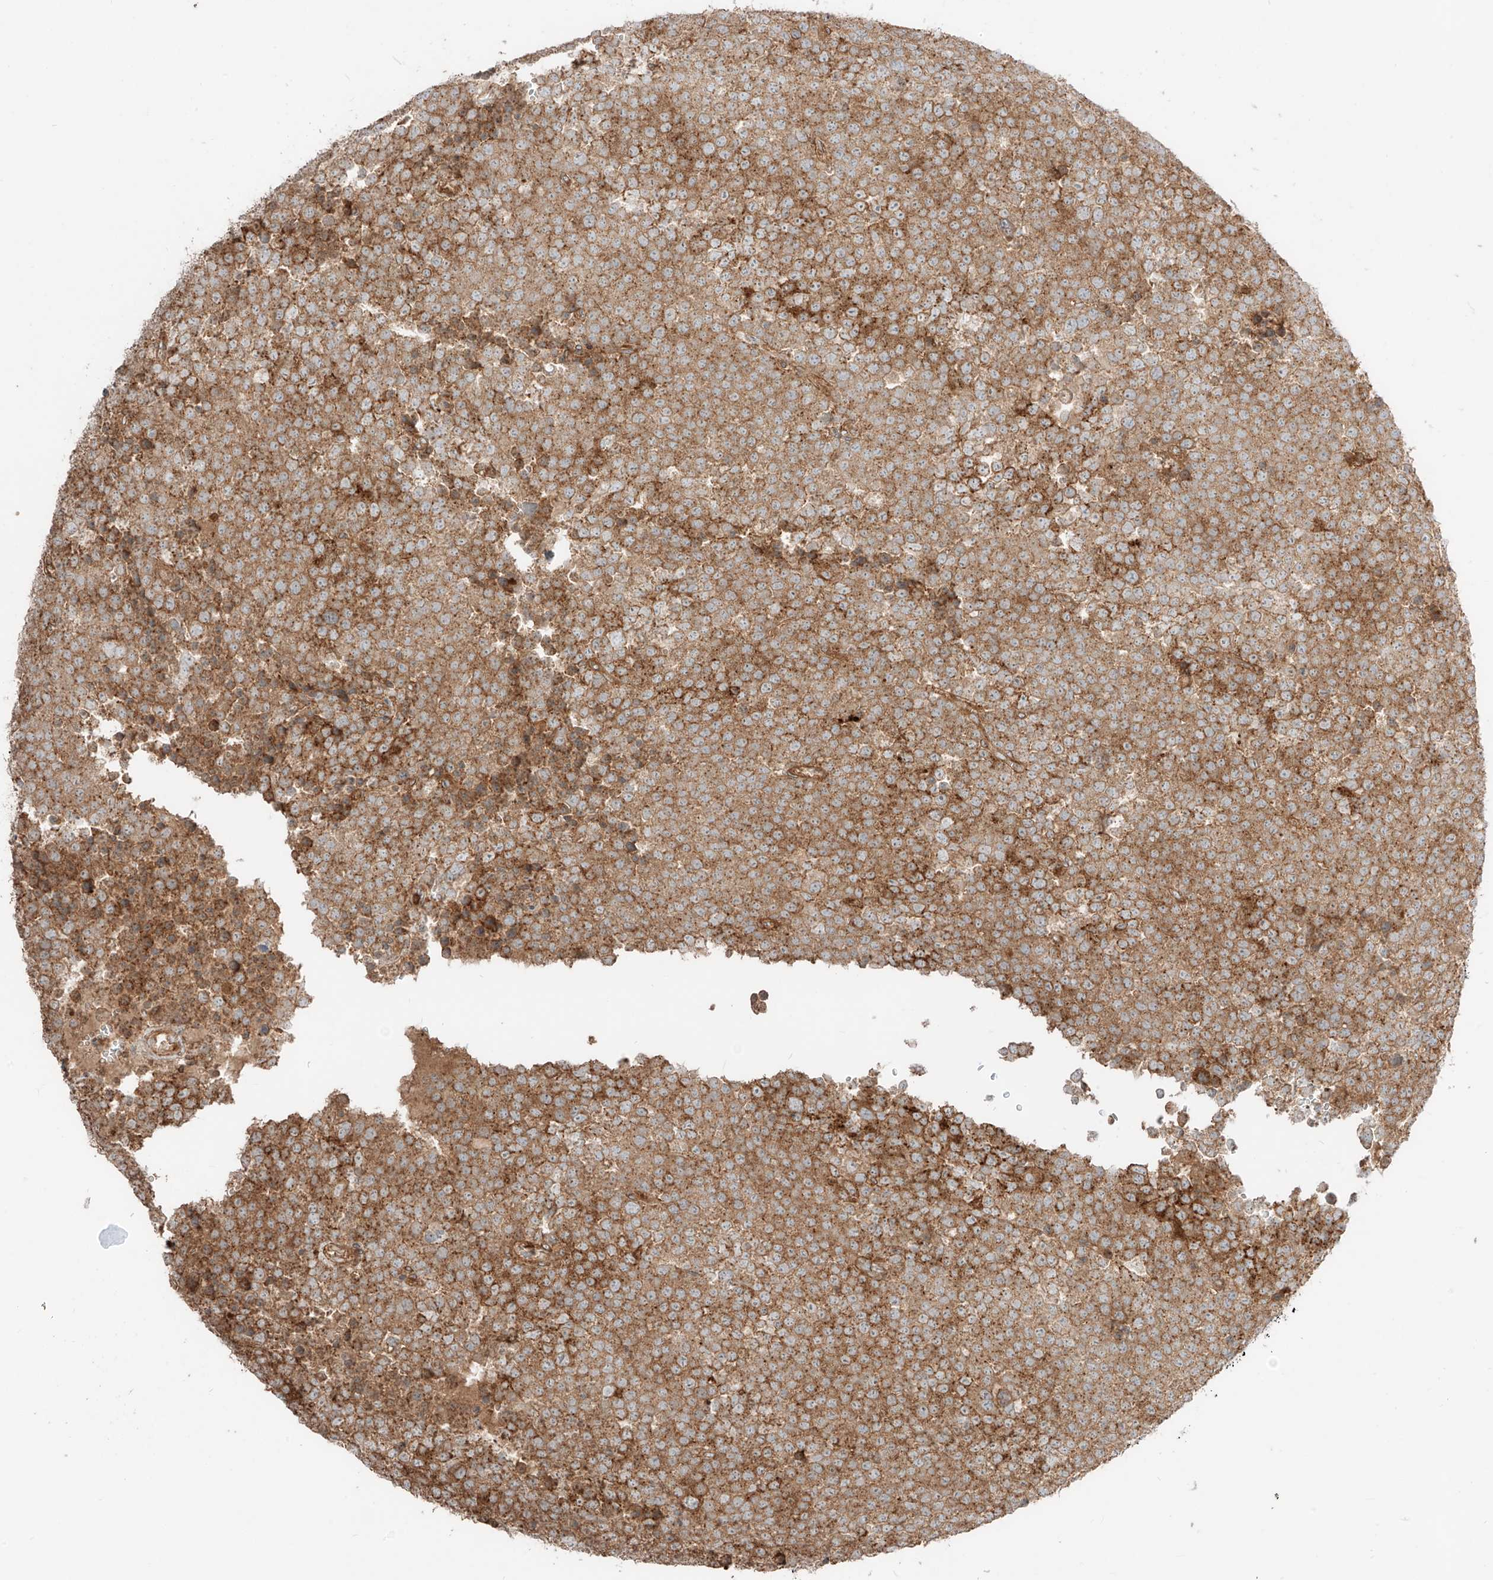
{"staining": {"intensity": "strong", "quantity": ">75%", "location": "cytoplasmic/membranous"}, "tissue": "testis cancer", "cell_type": "Tumor cells", "image_type": "cancer", "snomed": [{"axis": "morphology", "description": "Seminoma, NOS"}, {"axis": "topography", "description": "Testis"}], "caption": "This is an image of immunohistochemistry staining of seminoma (testis), which shows strong positivity in the cytoplasmic/membranous of tumor cells.", "gene": "CCDC115", "patient": {"sex": "male", "age": 71}}